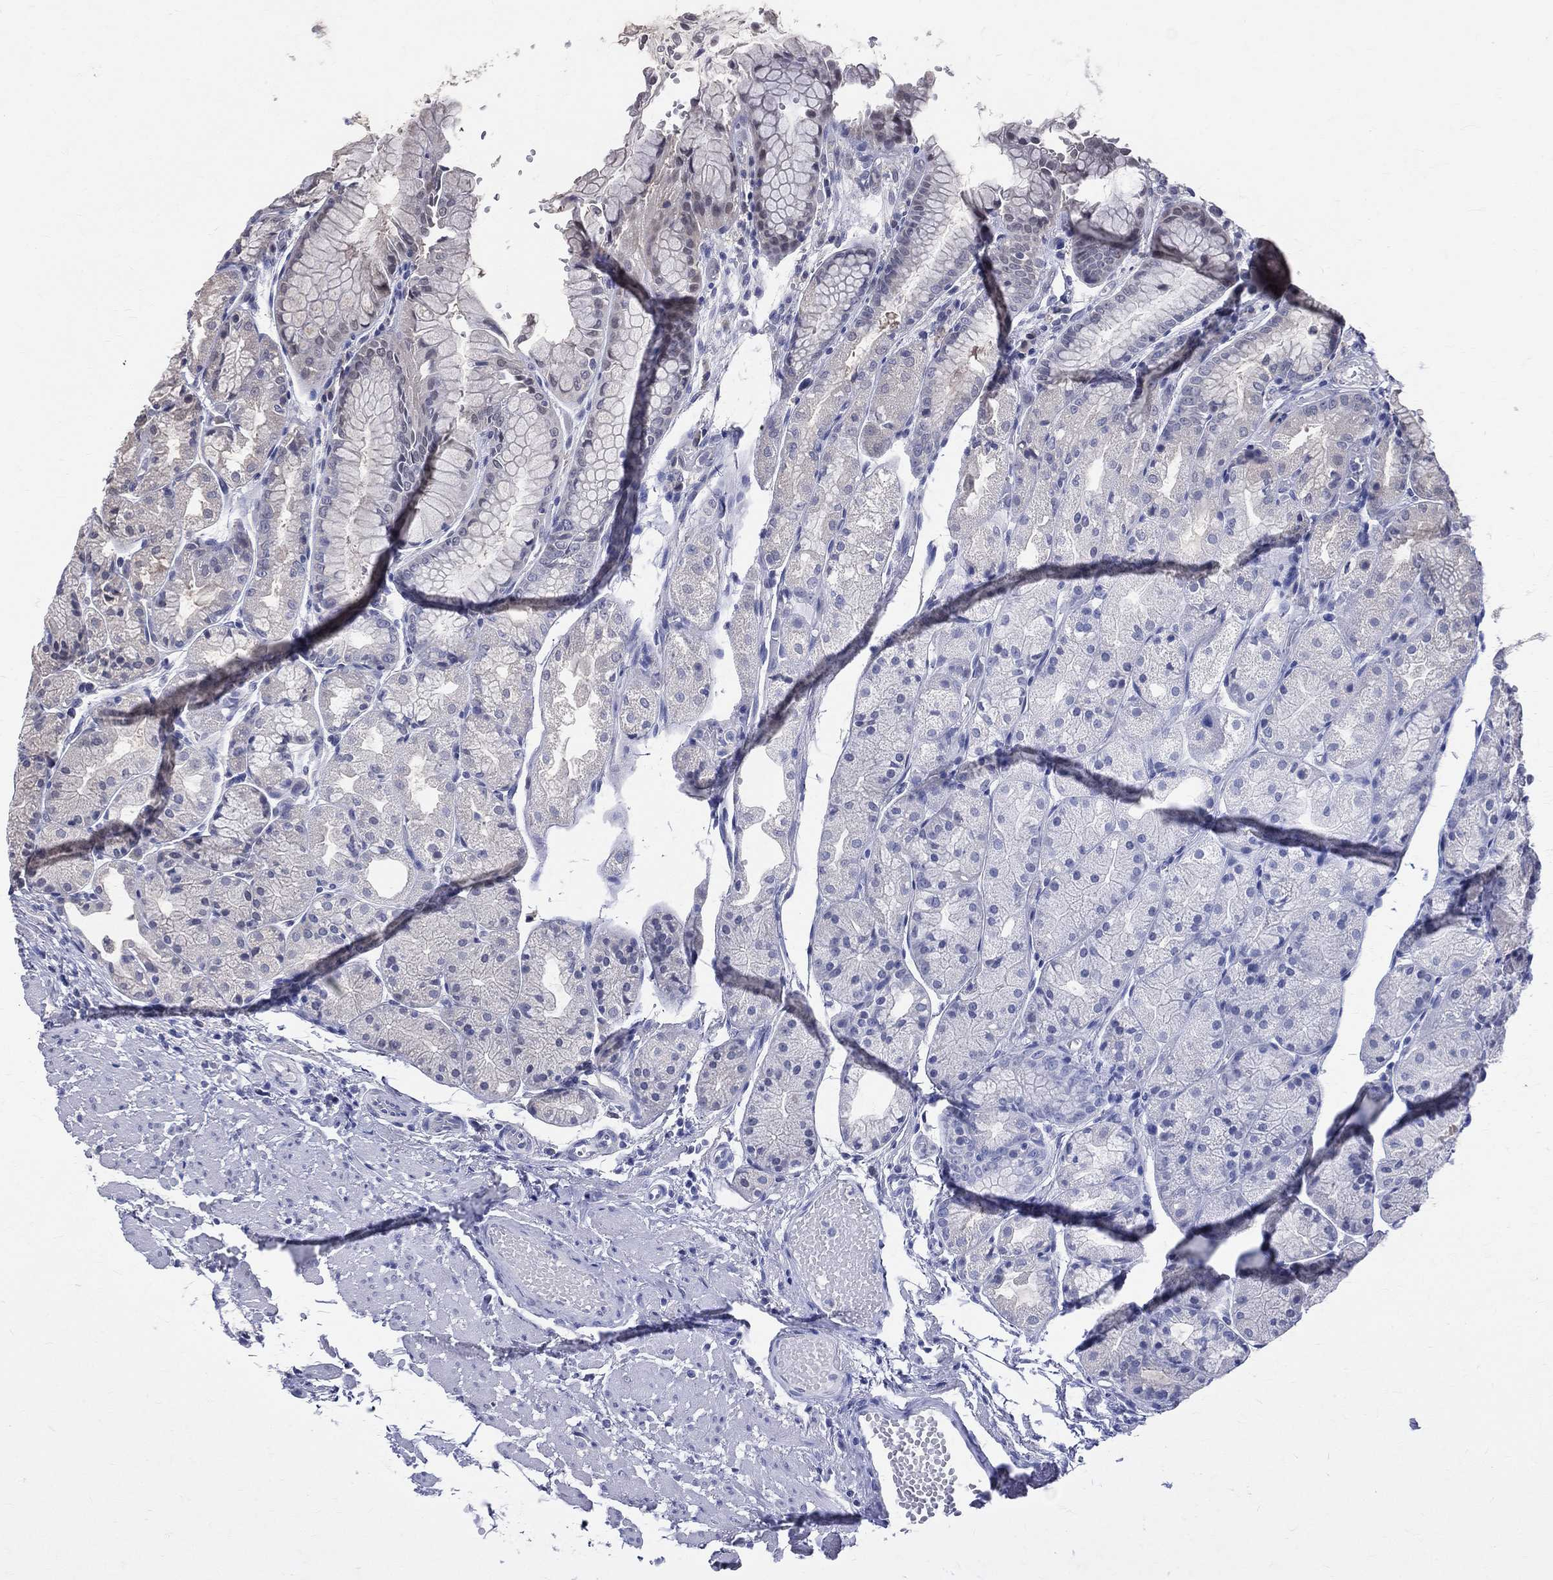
{"staining": {"intensity": "negative", "quantity": "none", "location": "none"}, "tissue": "stomach", "cell_type": "Glandular cells", "image_type": "normal", "snomed": [{"axis": "morphology", "description": "Normal tissue, NOS"}, {"axis": "topography", "description": "Stomach, upper"}], "caption": "Immunohistochemistry photomicrograph of benign human stomach stained for a protein (brown), which reveals no positivity in glandular cells.", "gene": "DLG4", "patient": {"sex": "male", "age": 72}}